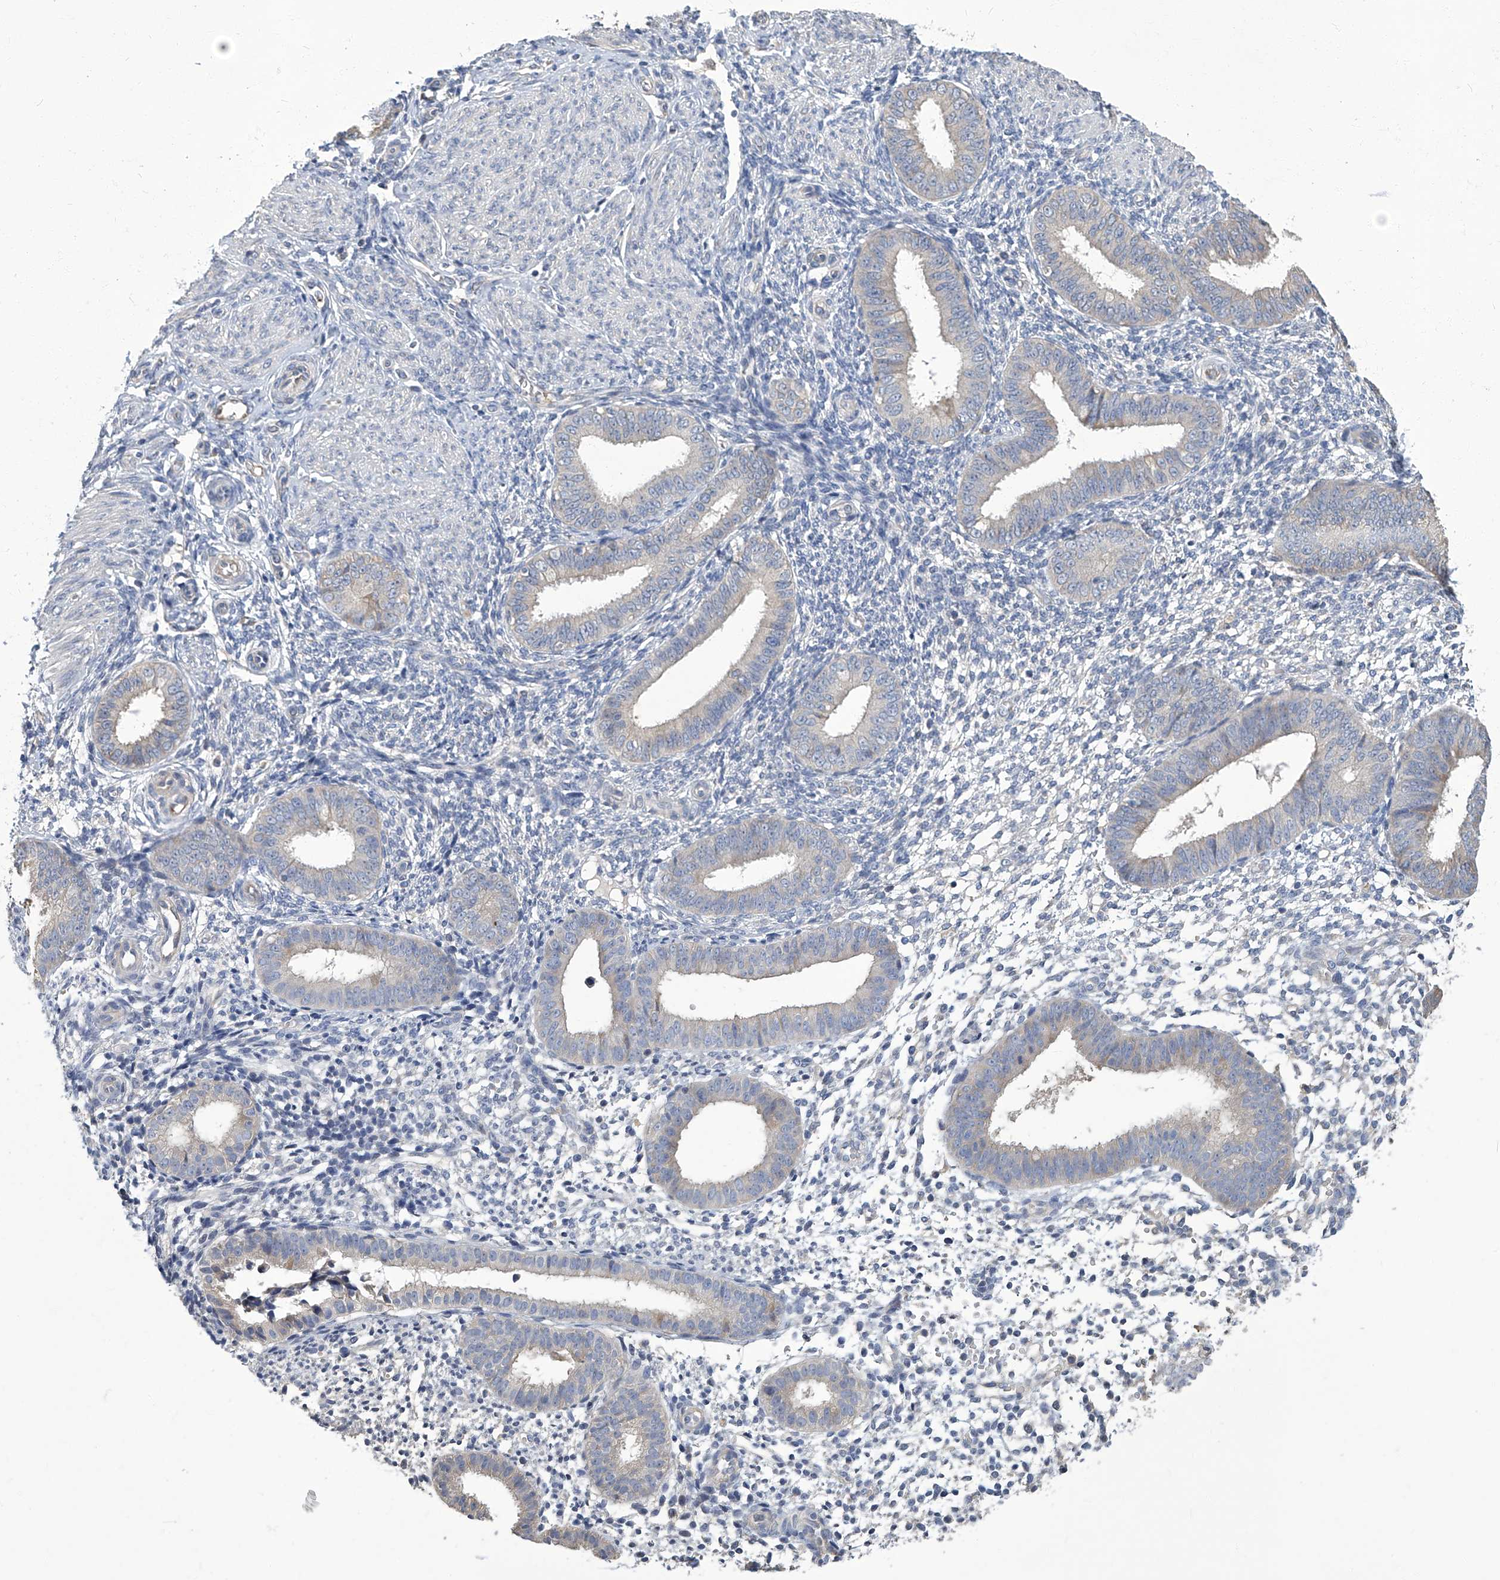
{"staining": {"intensity": "negative", "quantity": "none", "location": "none"}, "tissue": "endometrium", "cell_type": "Cells in endometrial stroma", "image_type": "normal", "snomed": [{"axis": "morphology", "description": "Normal tissue, NOS"}, {"axis": "topography", "description": "Uterus"}, {"axis": "topography", "description": "Endometrium"}], "caption": "Human endometrium stained for a protein using immunohistochemistry (IHC) shows no expression in cells in endometrial stroma.", "gene": "TGFBR1", "patient": {"sex": "female", "age": 48}}